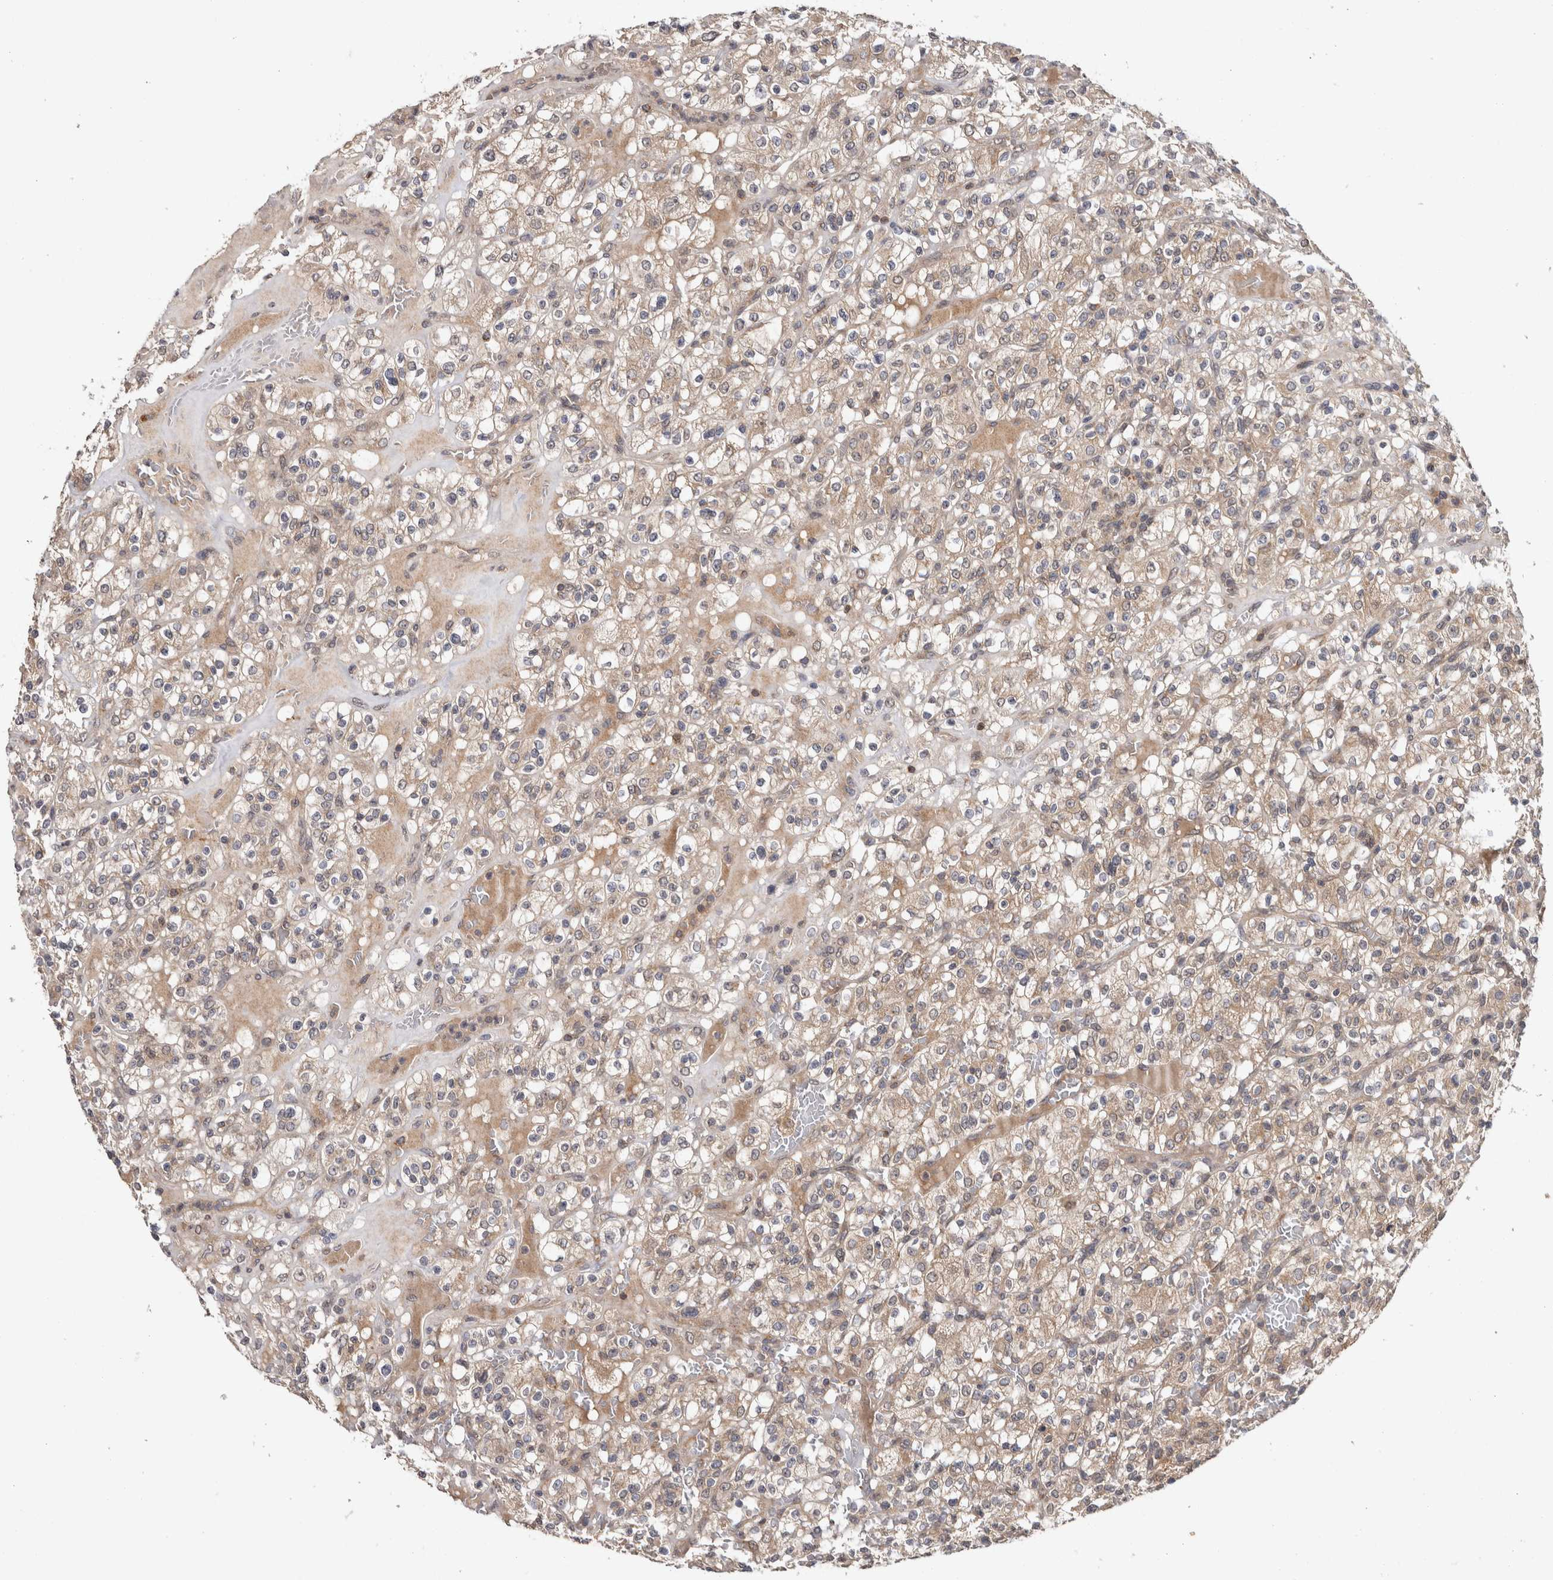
{"staining": {"intensity": "weak", "quantity": ">75%", "location": "cytoplasmic/membranous"}, "tissue": "renal cancer", "cell_type": "Tumor cells", "image_type": "cancer", "snomed": [{"axis": "morphology", "description": "Normal tissue, NOS"}, {"axis": "morphology", "description": "Adenocarcinoma, NOS"}, {"axis": "topography", "description": "Kidney"}], "caption": "Immunohistochemistry (IHC) histopathology image of neoplastic tissue: adenocarcinoma (renal) stained using immunohistochemistry exhibits low levels of weak protein expression localized specifically in the cytoplasmic/membranous of tumor cells, appearing as a cytoplasmic/membranous brown color.", "gene": "HMOX2", "patient": {"sex": "female", "age": 72}}